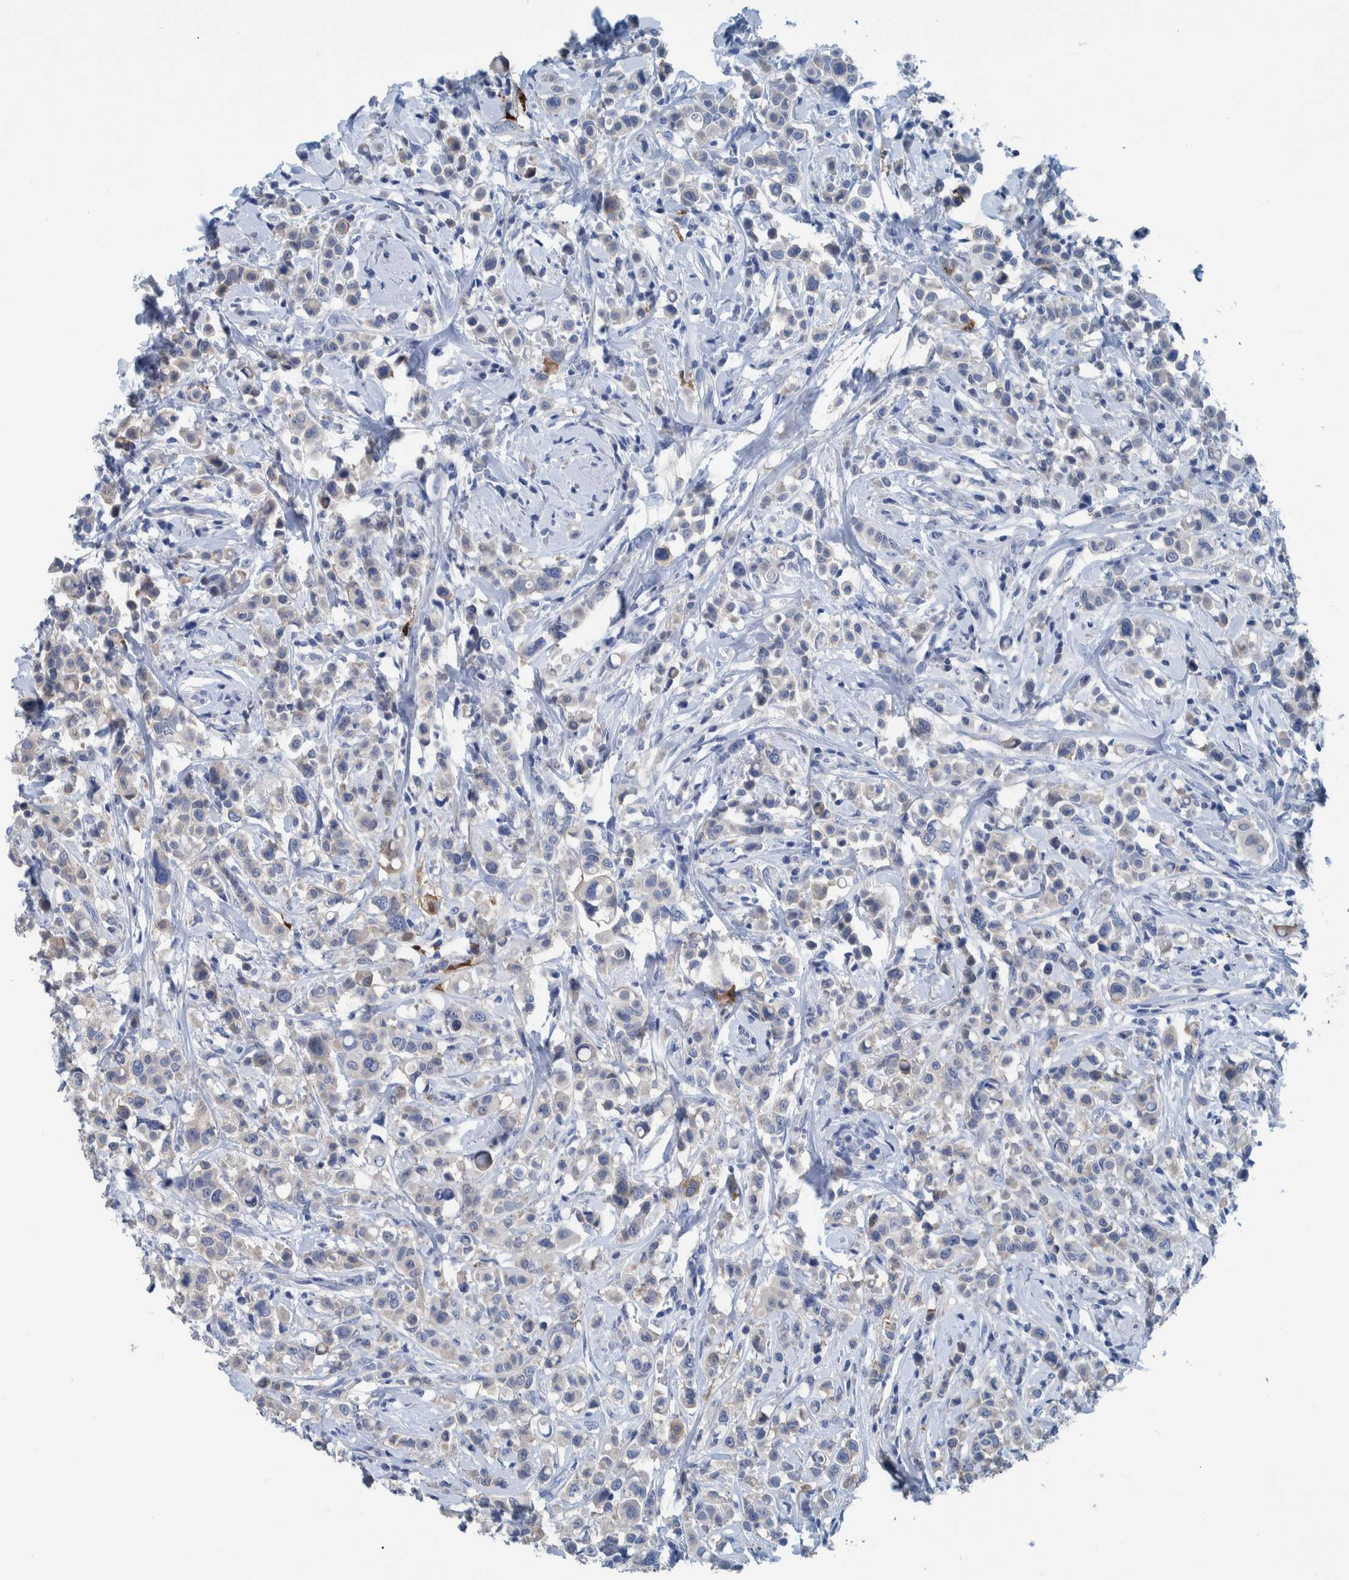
{"staining": {"intensity": "weak", "quantity": "<25%", "location": "cytoplasmic/membranous"}, "tissue": "breast cancer", "cell_type": "Tumor cells", "image_type": "cancer", "snomed": [{"axis": "morphology", "description": "Duct carcinoma"}, {"axis": "topography", "description": "Breast"}], "caption": "DAB immunohistochemical staining of infiltrating ductal carcinoma (breast) reveals no significant staining in tumor cells.", "gene": "IDO1", "patient": {"sex": "female", "age": 27}}